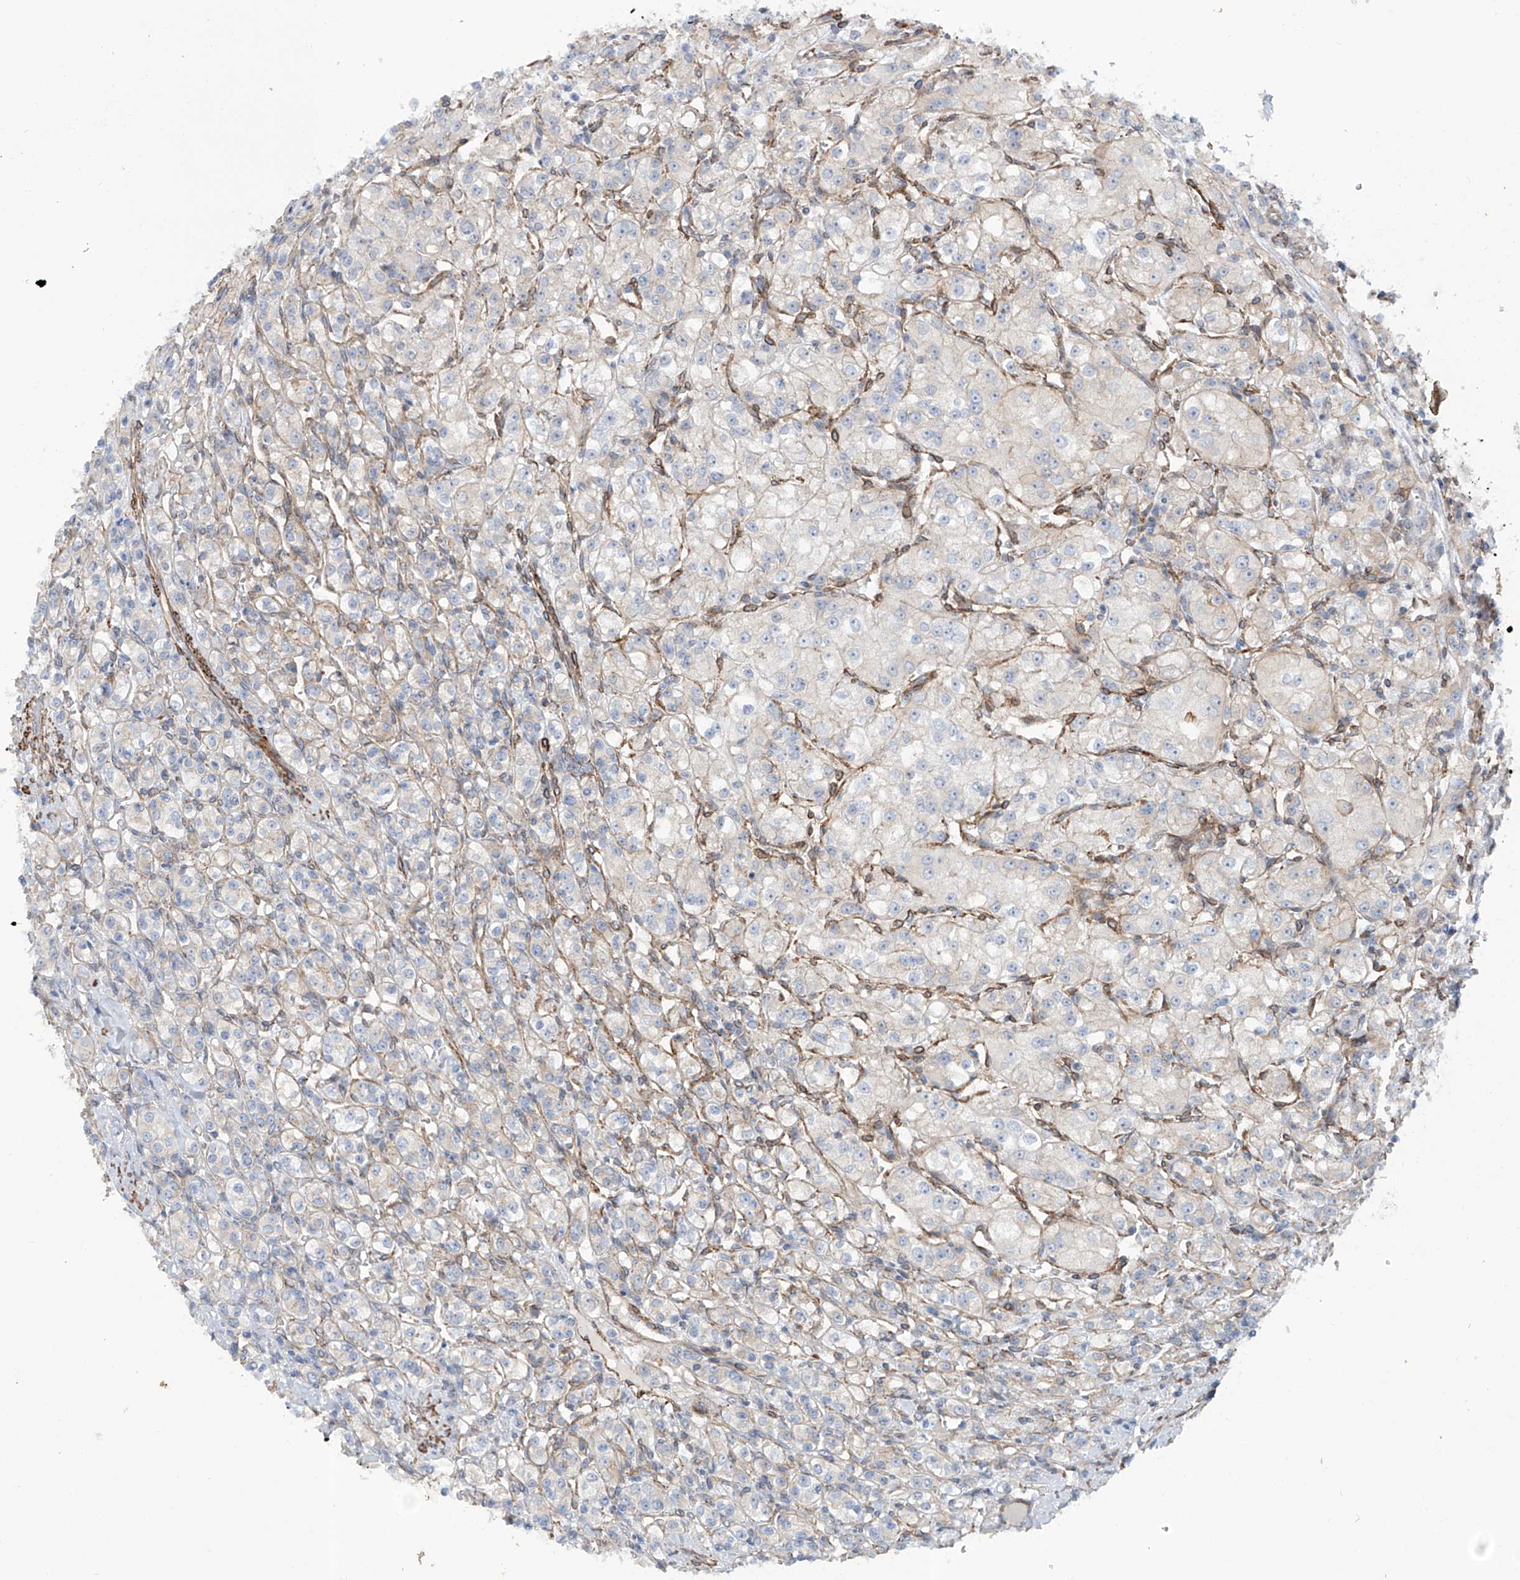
{"staining": {"intensity": "negative", "quantity": "none", "location": "none"}, "tissue": "renal cancer", "cell_type": "Tumor cells", "image_type": "cancer", "snomed": [{"axis": "morphology", "description": "Adenocarcinoma, NOS"}, {"axis": "topography", "description": "Kidney"}], "caption": "This is an immunohistochemistry image of renal cancer. There is no staining in tumor cells.", "gene": "ZNF490", "patient": {"sex": "male", "age": 77}}